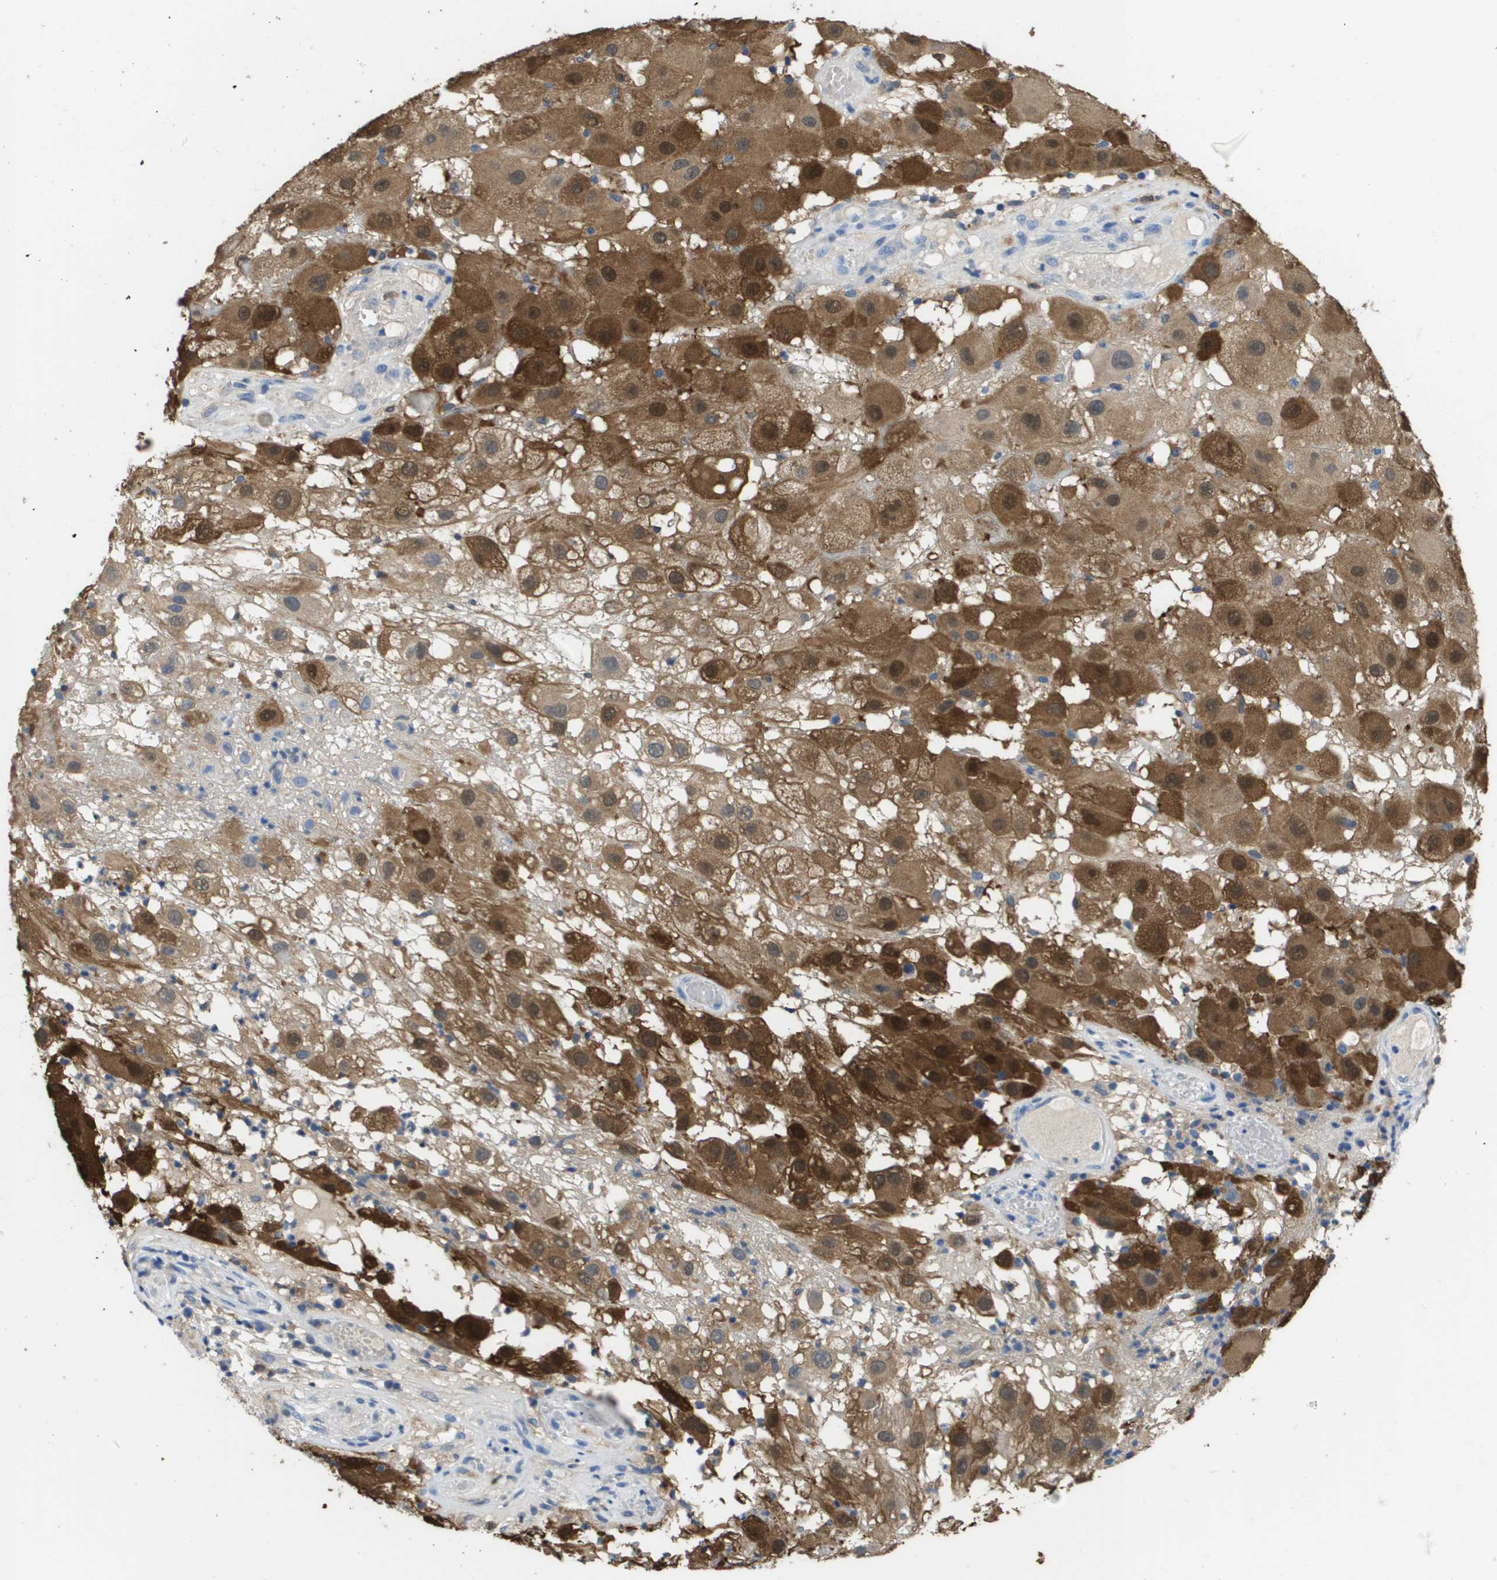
{"staining": {"intensity": "moderate", "quantity": ">75%", "location": "cytoplasmic/membranous"}, "tissue": "melanoma", "cell_type": "Tumor cells", "image_type": "cancer", "snomed": [{"axis": "morphology", "description": "Malignant melanoma, NOS"}, {"axis": "topography", "description": "Skin"}], "caption": "High-magnification brightfield microscopy of malignant melanoma stained with DAB (3,3'-diaminobenzidine) (brown) and counterstained with hematoxylin (blue). tumor cells exhibit moderate cytoplasmic/membranous staining is seen in about>75% of cells.", "gene": "FABP5", "patient": {"sex": "female", "age": 81}}